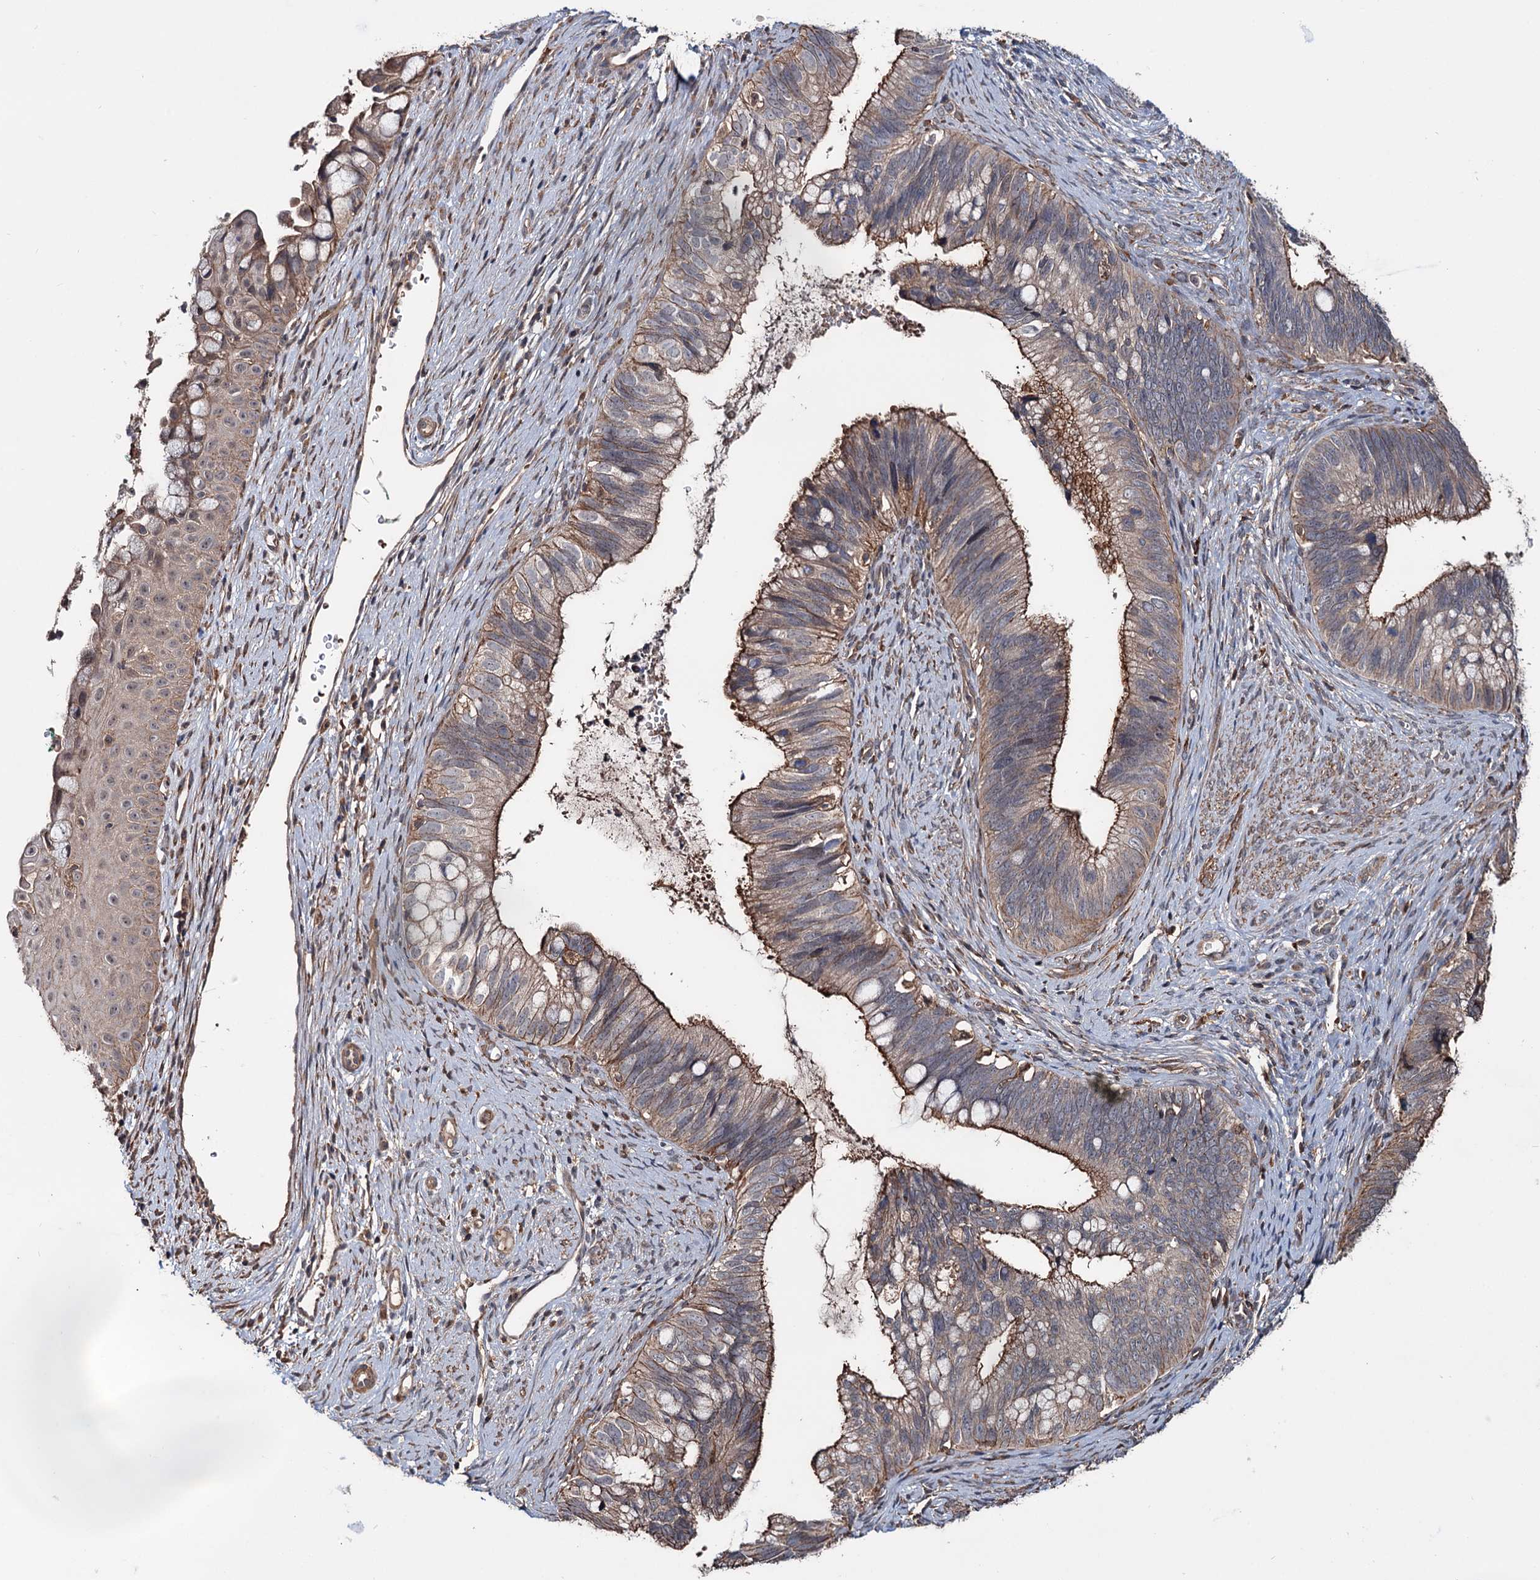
{"staining": {"intensity": "moderate", "quantity": ">75%", "location": "cytoplasmic/membranous"}, "tissue": "cervical cancer", "cell_type": "Tumor cells", "image_type": "cancer", "snomed": [{"axis": "morphology", "description": "Adenocarcinoma, NOS"}, {"axis": "topography", "description": "Cervix"}], "caption": "Immunohistochemical staining of human cervical adenocarcinoma displays medium levels of moderate cytoplasmic/membranous protein staining in about >75% of tumor cells.", "gene": "GRIP1", "patient": {"sex": "female", "age": 42}}